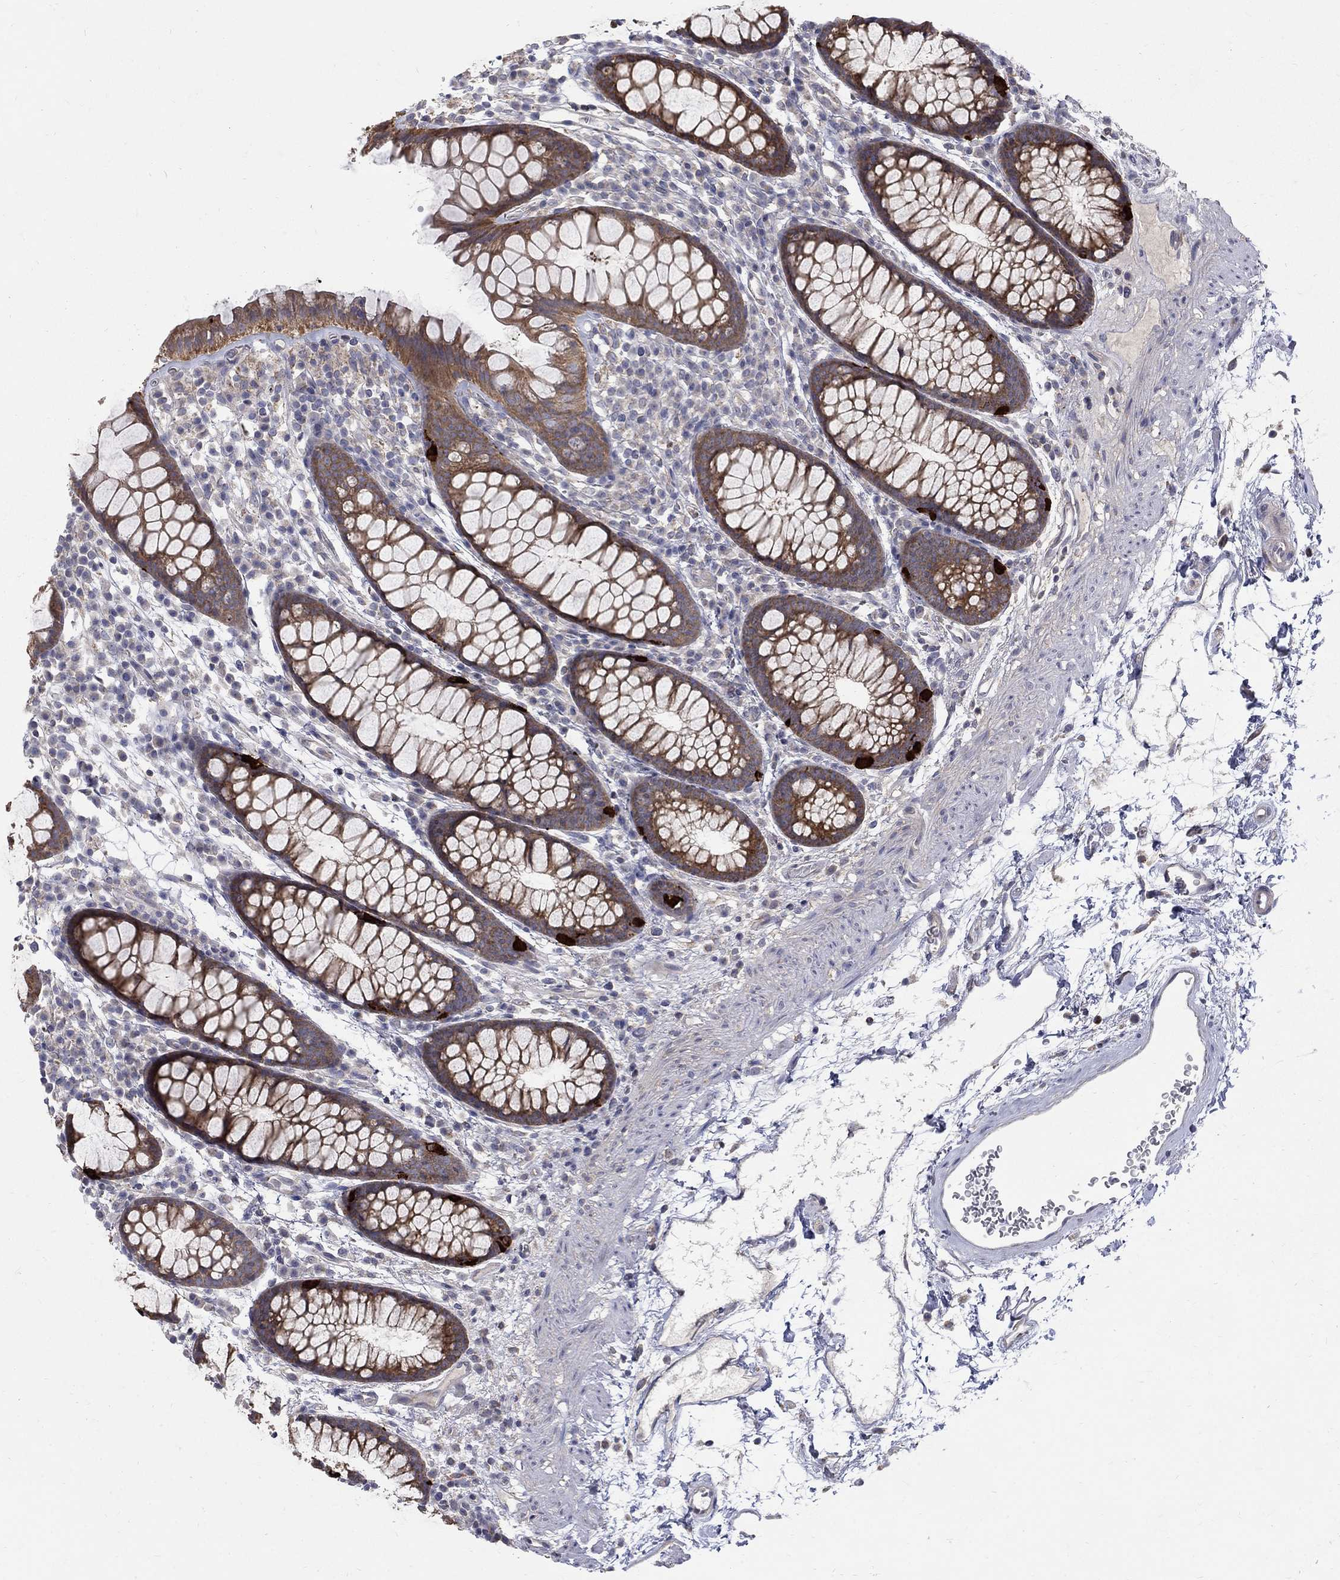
{"staining": {"intensity": "negative", "quantity": "none", "location": "none"}, "tissue": "colon", "cell_type": "Endothelial cells", "image_type": "normal", "snomed": [{"axis": "morphology", "description": "Normal tissue, NOS"}, {"axis": "topography", "description": "Colon"}], "caption": "High magnification brightfield microscopy of benign colon stained with DAB (brown) and counterstained with hematoxylin (blue): endothelial cells show no significant positivity. The staining is performed using DAB brown chromogen with nuclei counter-stained in using hematoxylin.", "gene": "SH2B1", "patient": {"sex": "male", "age": 76}}